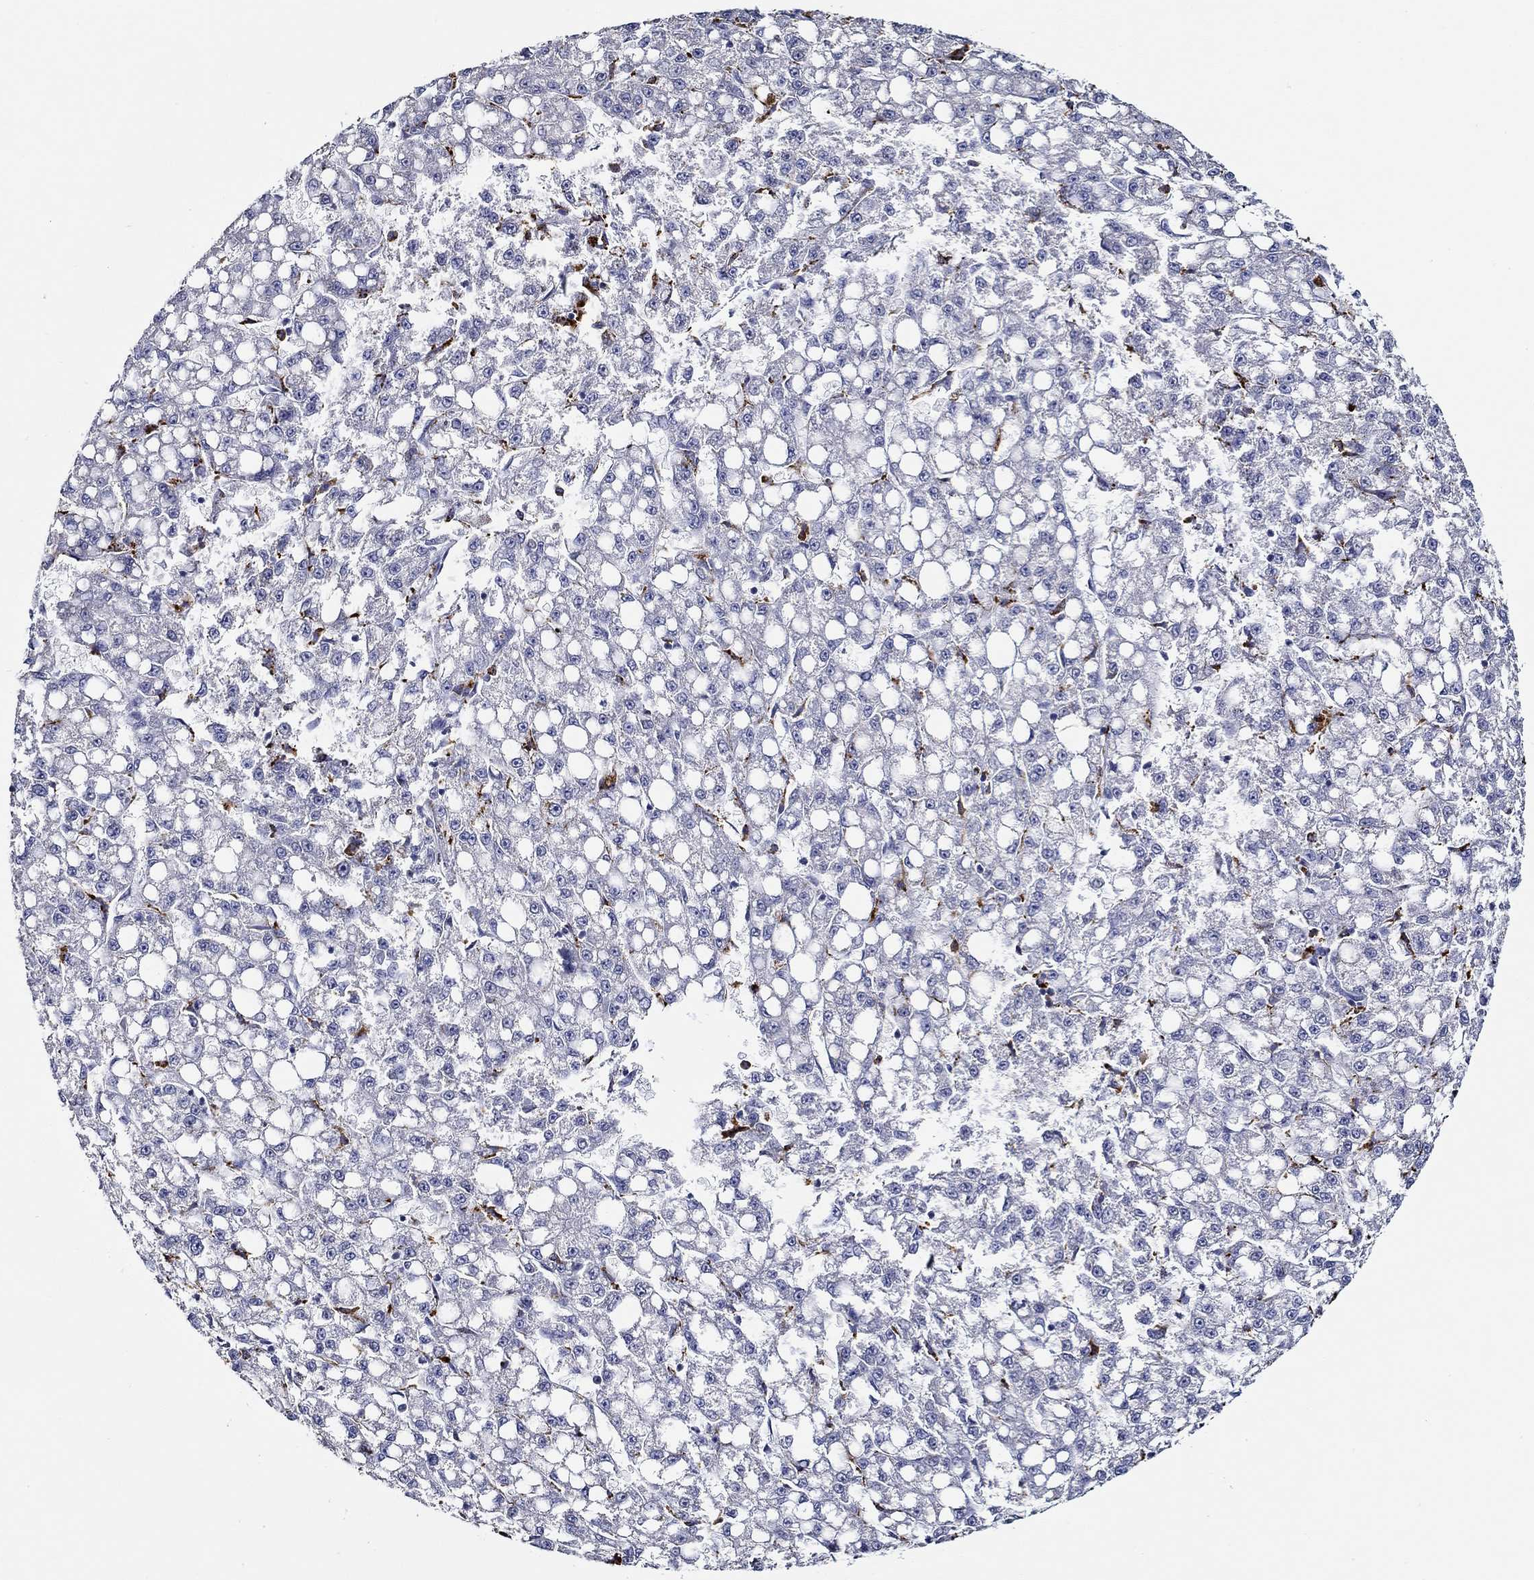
{"staining": {"intensity": "negative", "quantity": "none", "location": "none"}, "tissue": "liver cancer", "cell_type": "Tumor cells", "image_type": "cancer", "snomed": [{"axis": "morphology", "description": "Carcinoma, Hepatocellular, NOS"}, {"axis": "topography", "description": "Liver"}], "caption": "Photomicrograph shows no significant protein expression in tumor cells of liver hepatocellular carcinoma.", "gene": "GATA2", "patient": {"sex": "female", "age": 65}}